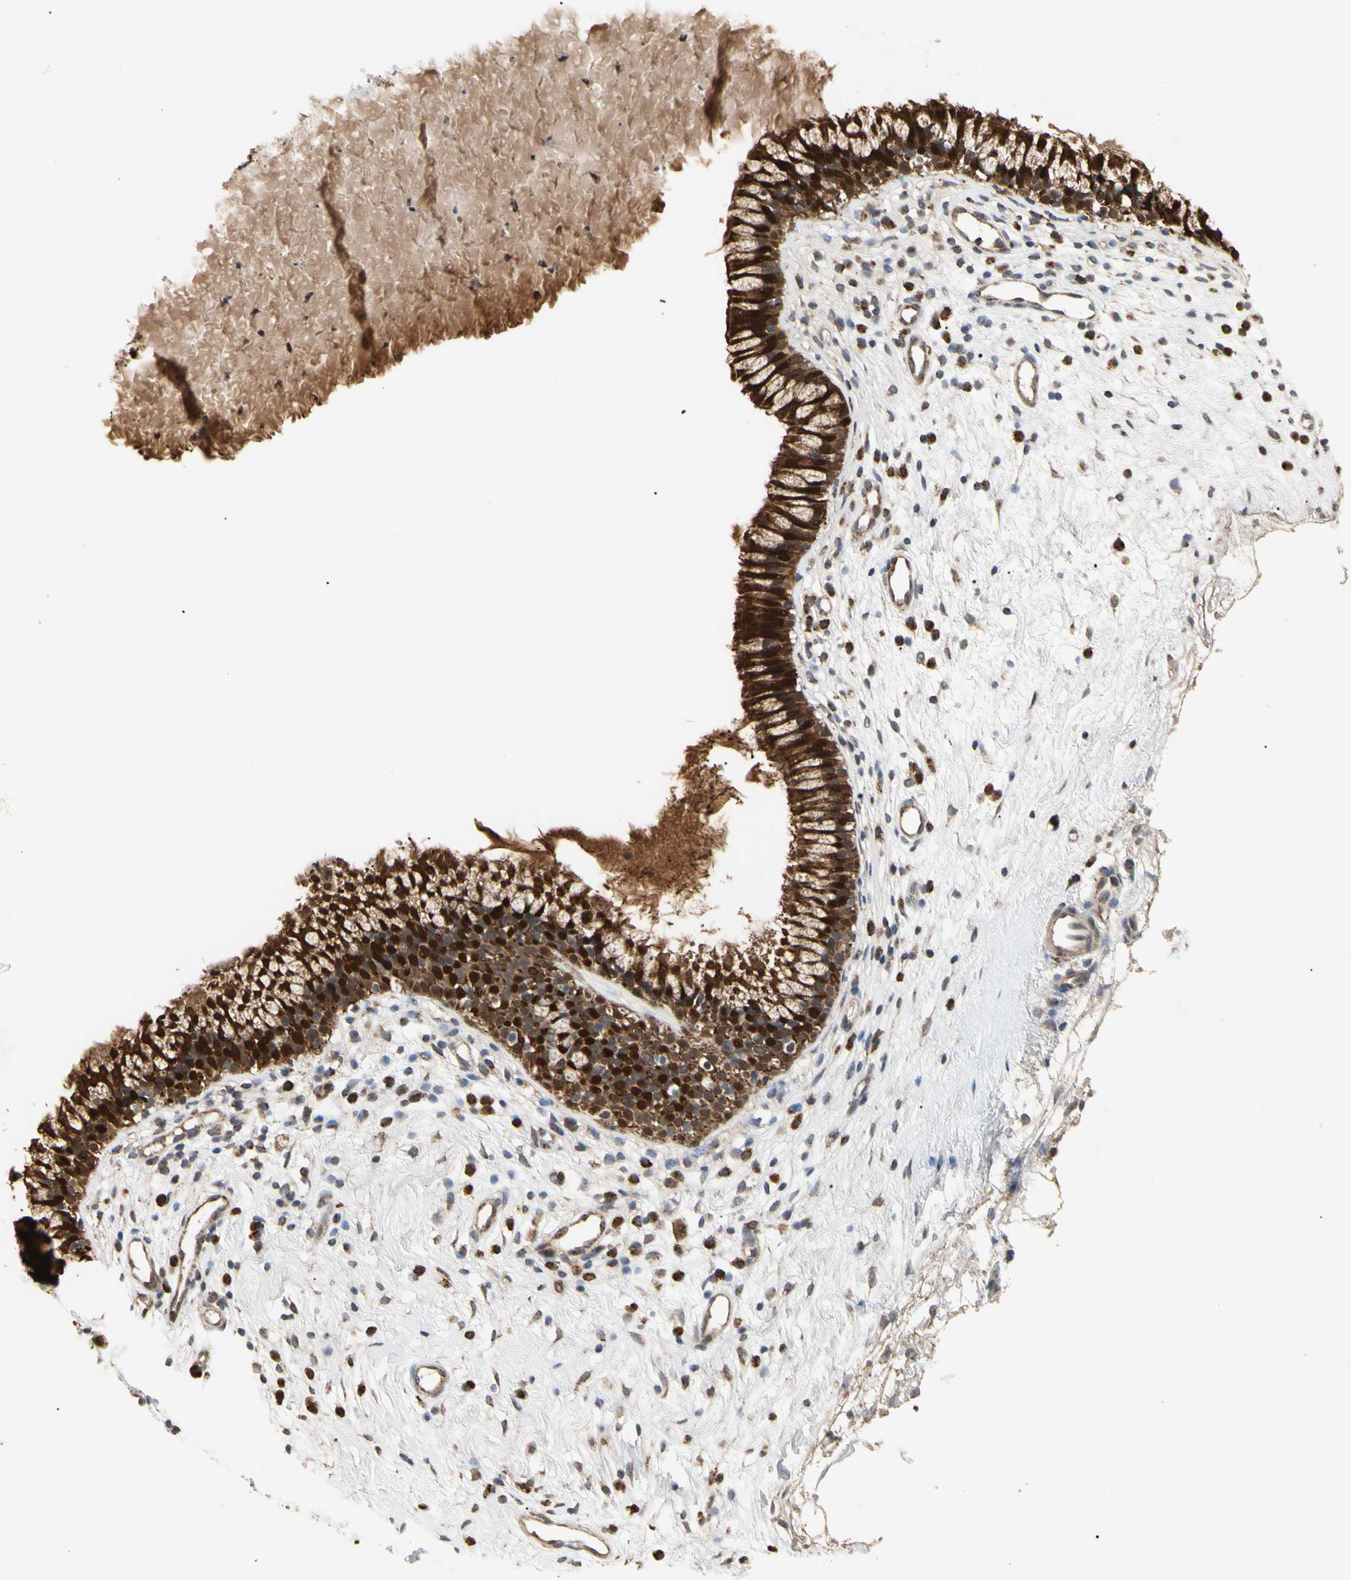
{"staining": {"intensity": "strong", "quantity": ">75%", "location": "cytoplasmic/membranous,nuclear"}, "tissue": "nasopharynx", "cell_type": "Respiratory epithelial cells", "image_type": "normal", "snomed": [{"axis": "morphology", "description": "Normal tissue, NOS"}, {"axis": "topography", "description": "Nasopharynx"}], "caption": "Human nasopharynx stained with a brown dye displays strong cytoplasmic/membranous,nuclear positive positivity in approximately >75% of respiratory epithelial cells.", "gene": "PRDX5", "patient": {"sex": "male", "age": 21}}